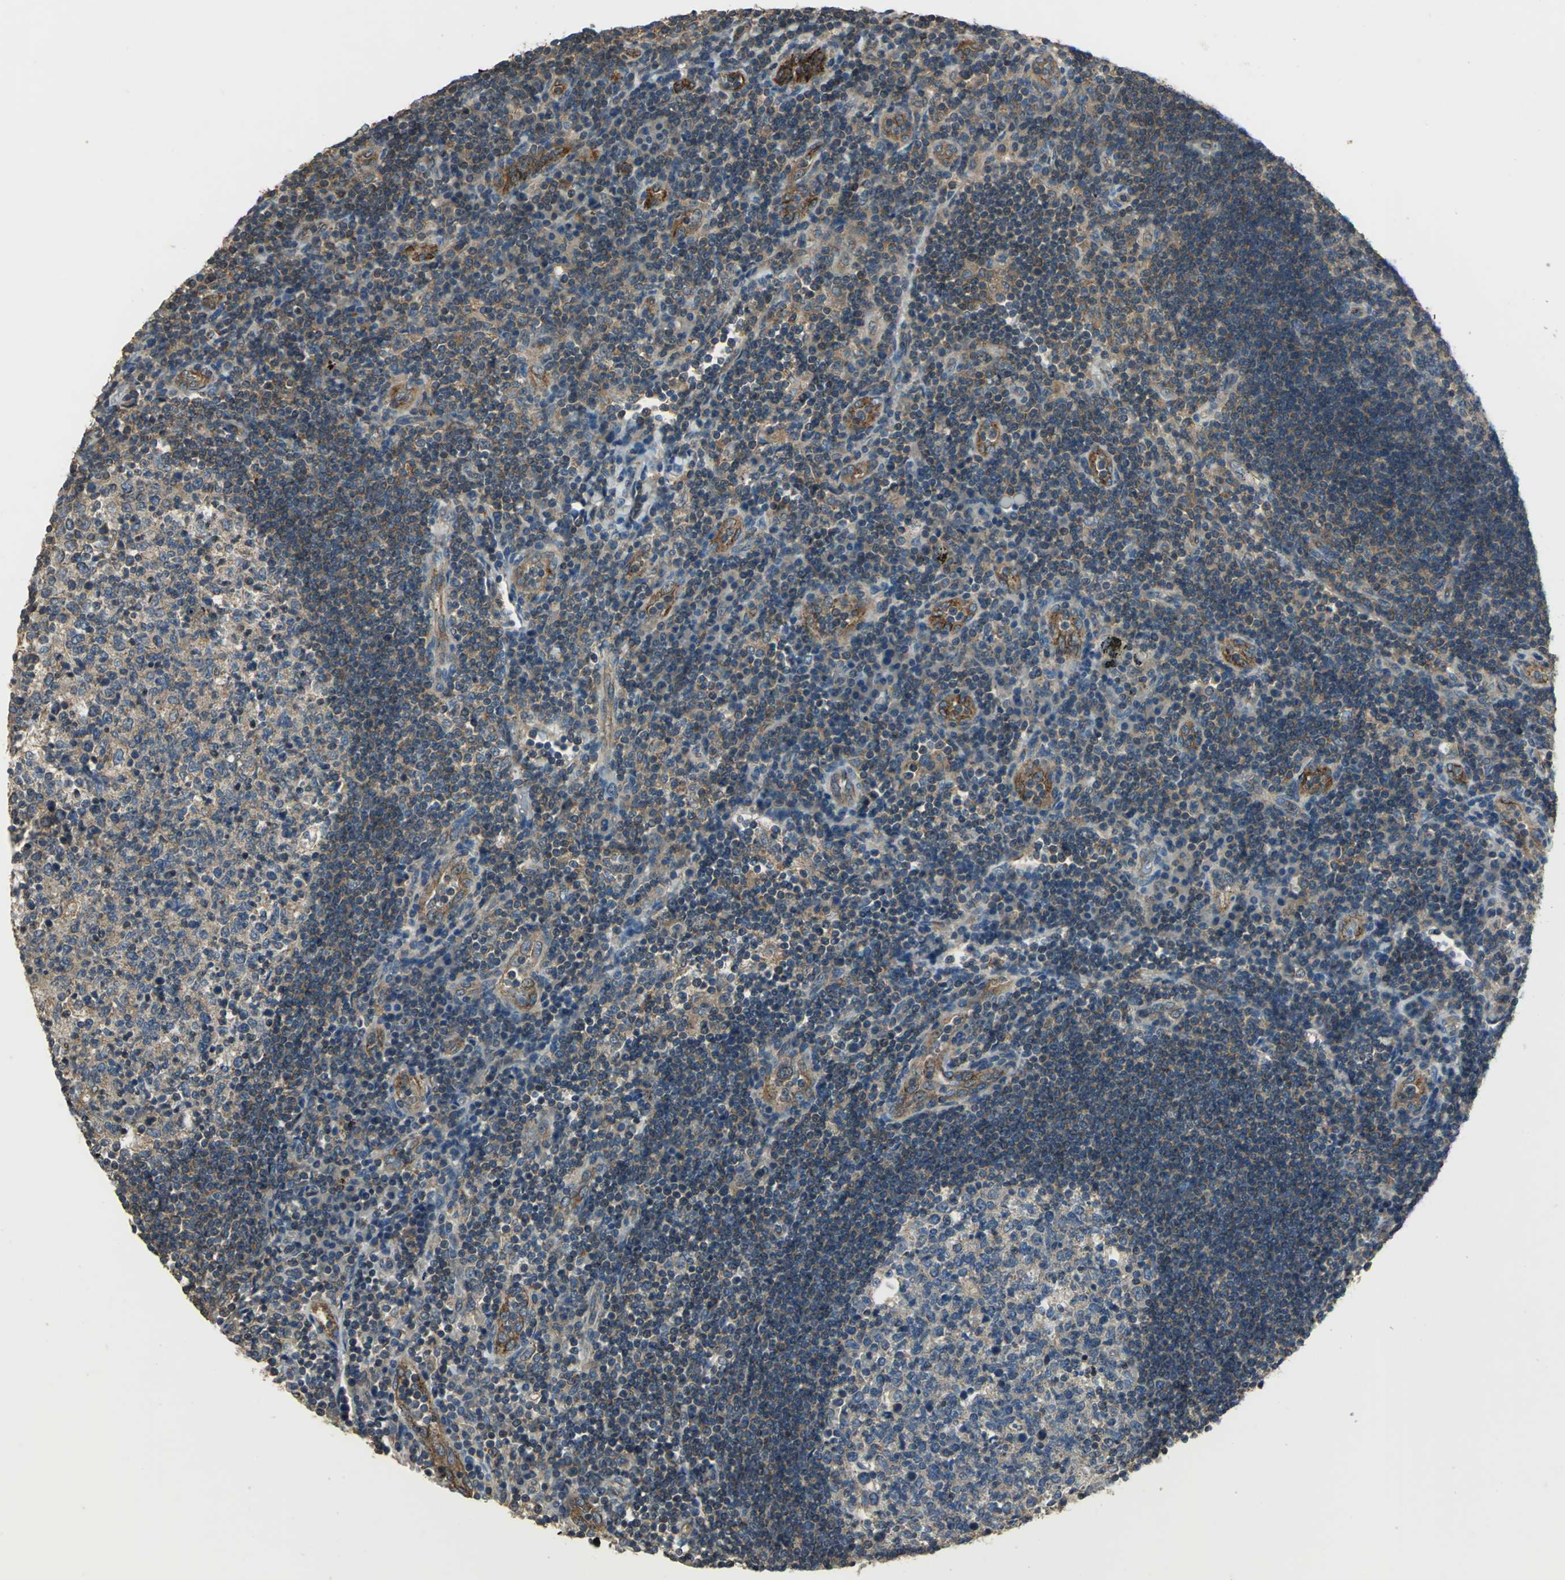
{"staining": {"intensity": "weak", "quantity": ">75%", "location": "cytoplasmic/membranous"}, "tissue": "lymph node", "cell_type": "Germinal center cells", "image_type": "normal", "snomed": [{"axis": "morphology", "description": "Normal tissue, NOS"}, {"axis": "morphology", "description": "Squamous cell carcinoma, metastatic, NOS"}, {"axis": "topography", "description": "Lymph node"}], "caption": "A micrograph showing weak cytoplasmic/membranous expression in approximately >75% of germinal center cells in benign lymph node, as visualized by brown immunohistochemical staining.", "gene": "RAPGEF1", "patient": {"sex": "female", "age": 53}}